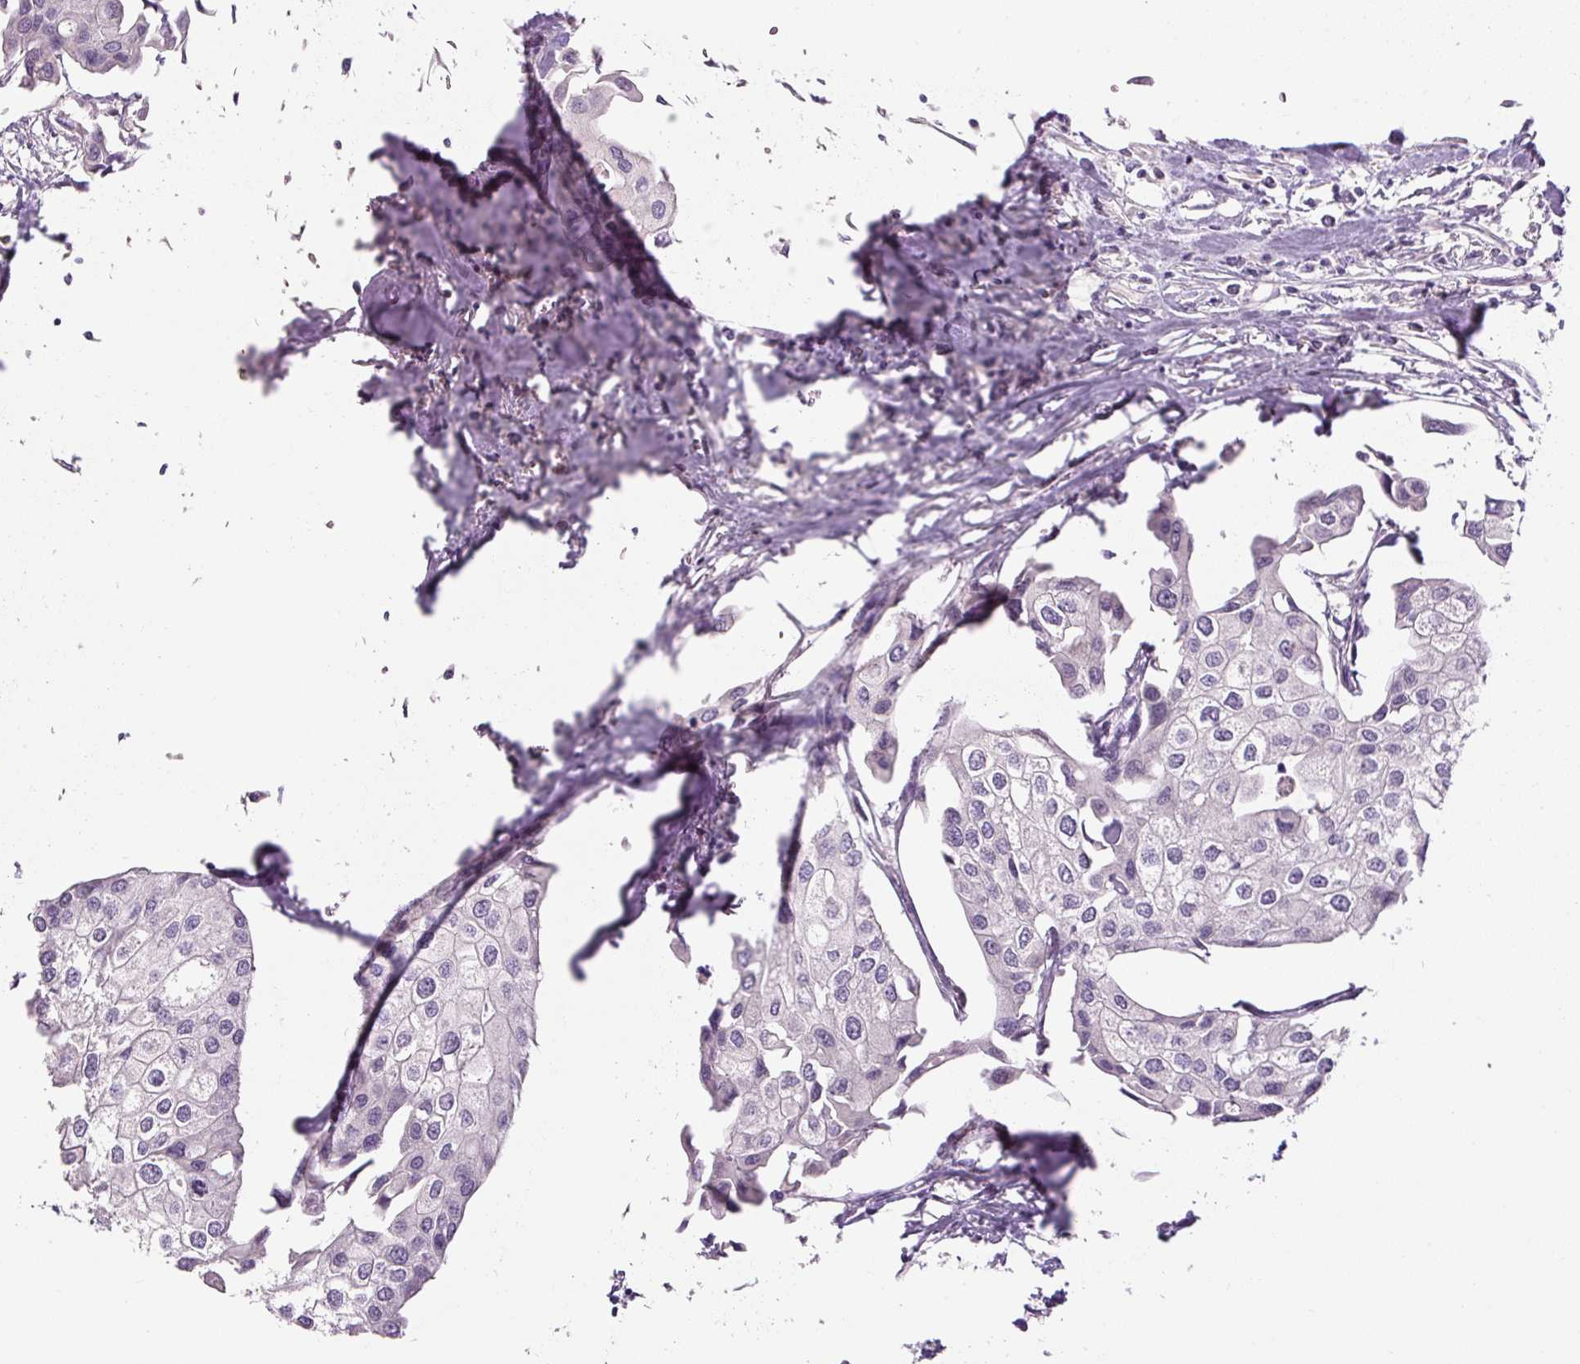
{"staining": {"intensity": "negative", "quantity": "none", "location": "none"}, "tissue": "urothelial cancer", "cell_type": "Tumor cells", "image_type": "cancer", "snomed": [{"axis": "morphology", "description": "Urothelial carcinoma, High grade"}, {"axis": "topography", "description": "Urinary bladder"}], "caption": "Tumor cells show no significant expression in urothelial carcinoma (high-grade).", "gene": "FABP7", "patient": {"sex": "male", "age": 64}}